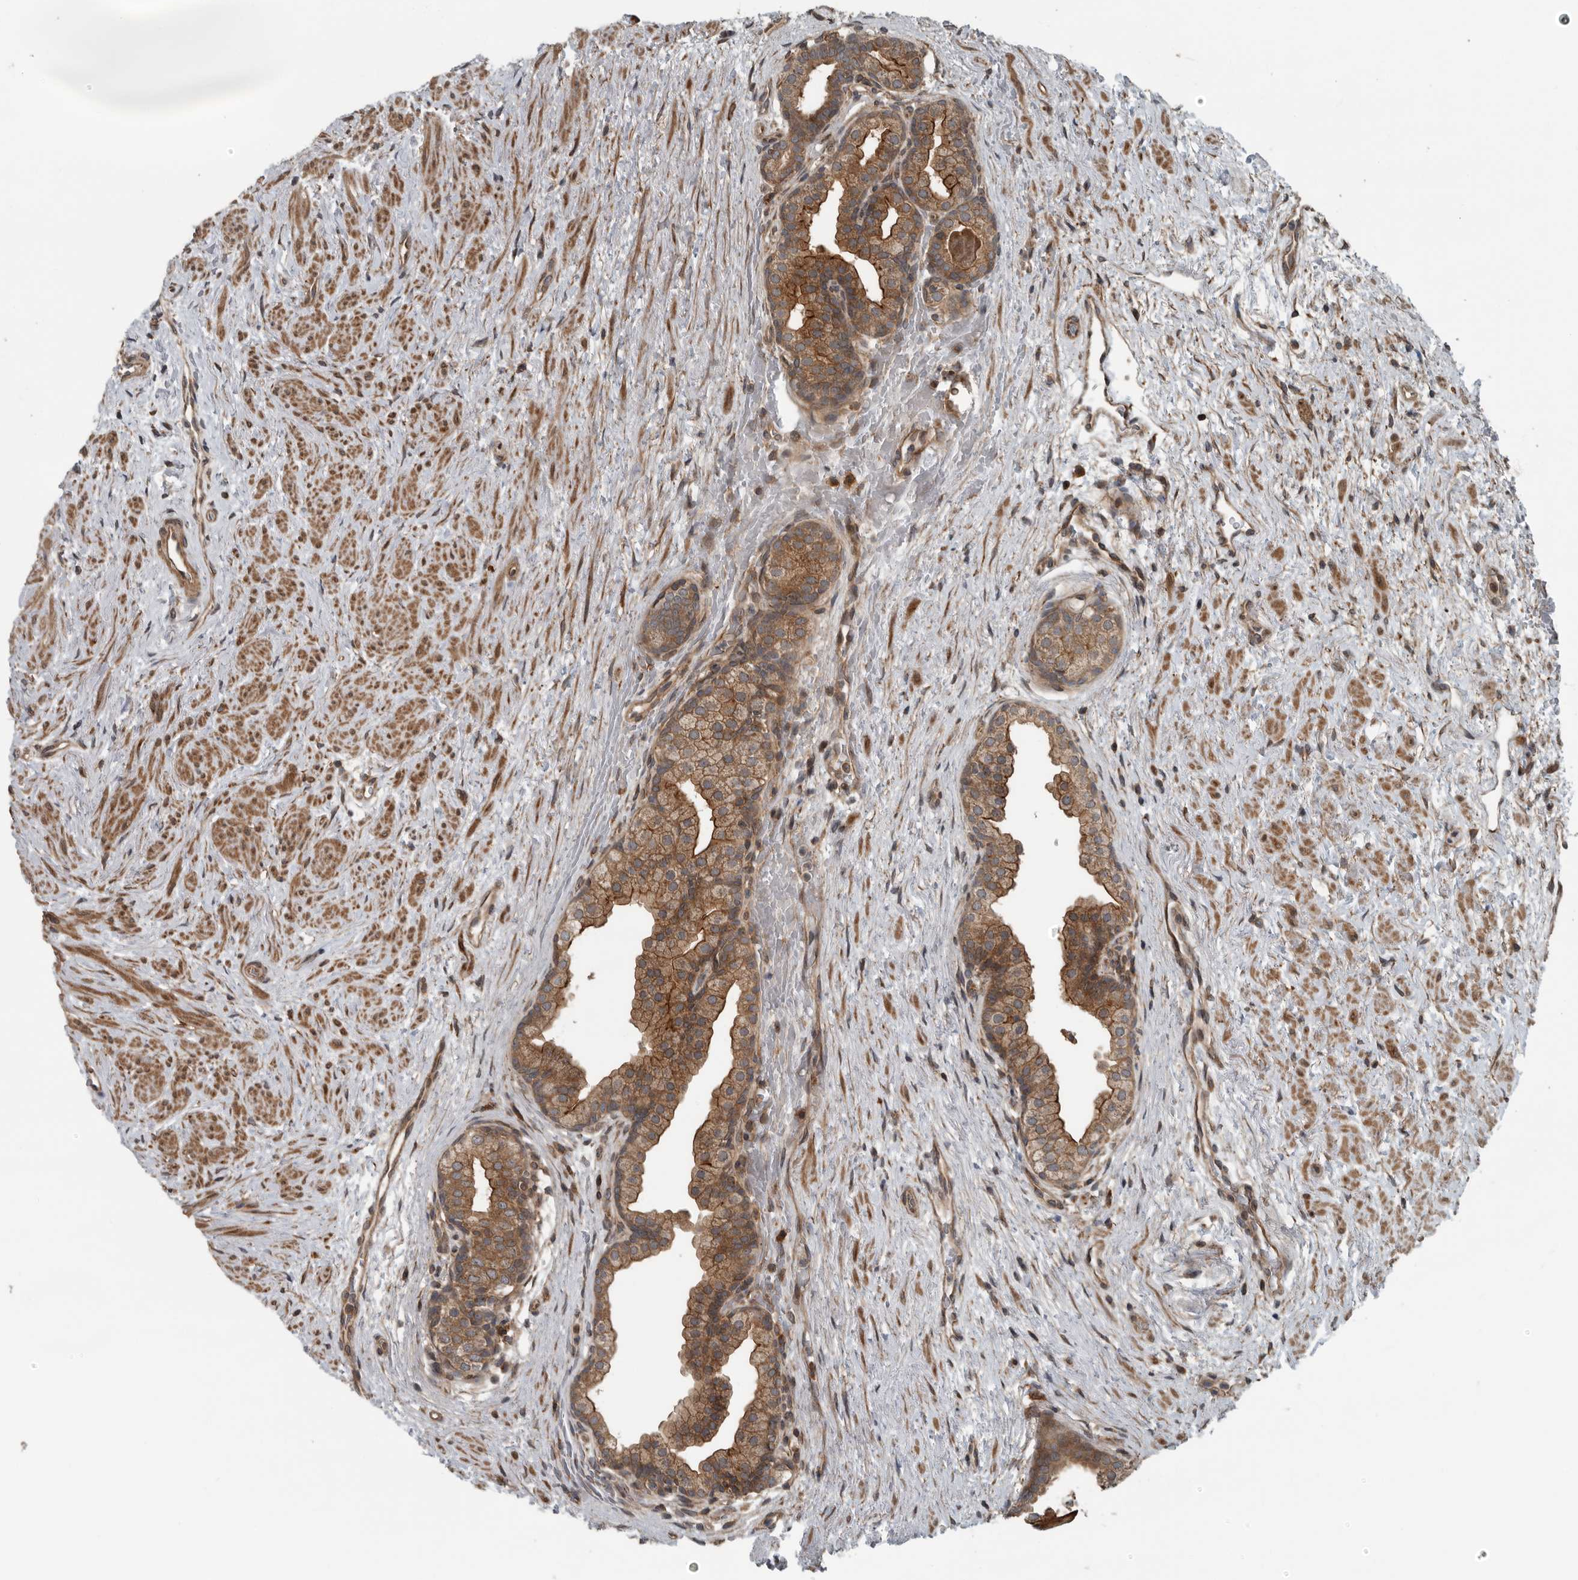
{"staining": {"intensity": "moderate", "quantity": ">75%", "location": "cytoplasmic/membranous"}, "tissue": "prostate", "cell_type": "Glandular cells", "image_type": "normal", "snomed": [{"axis": "morphology", "description": "Normal tissue, NOS"}, {"axis": "topography", "description": "Prostate"}], "caption": "An image showing moderate cytoplasmic/membranous staining in approximately >75% of glandular cells in normal prostate, as visualized by brown immunohistochemical staining.", "gene": "AMFR", "patient": {"sex": "male", "age": 48}}